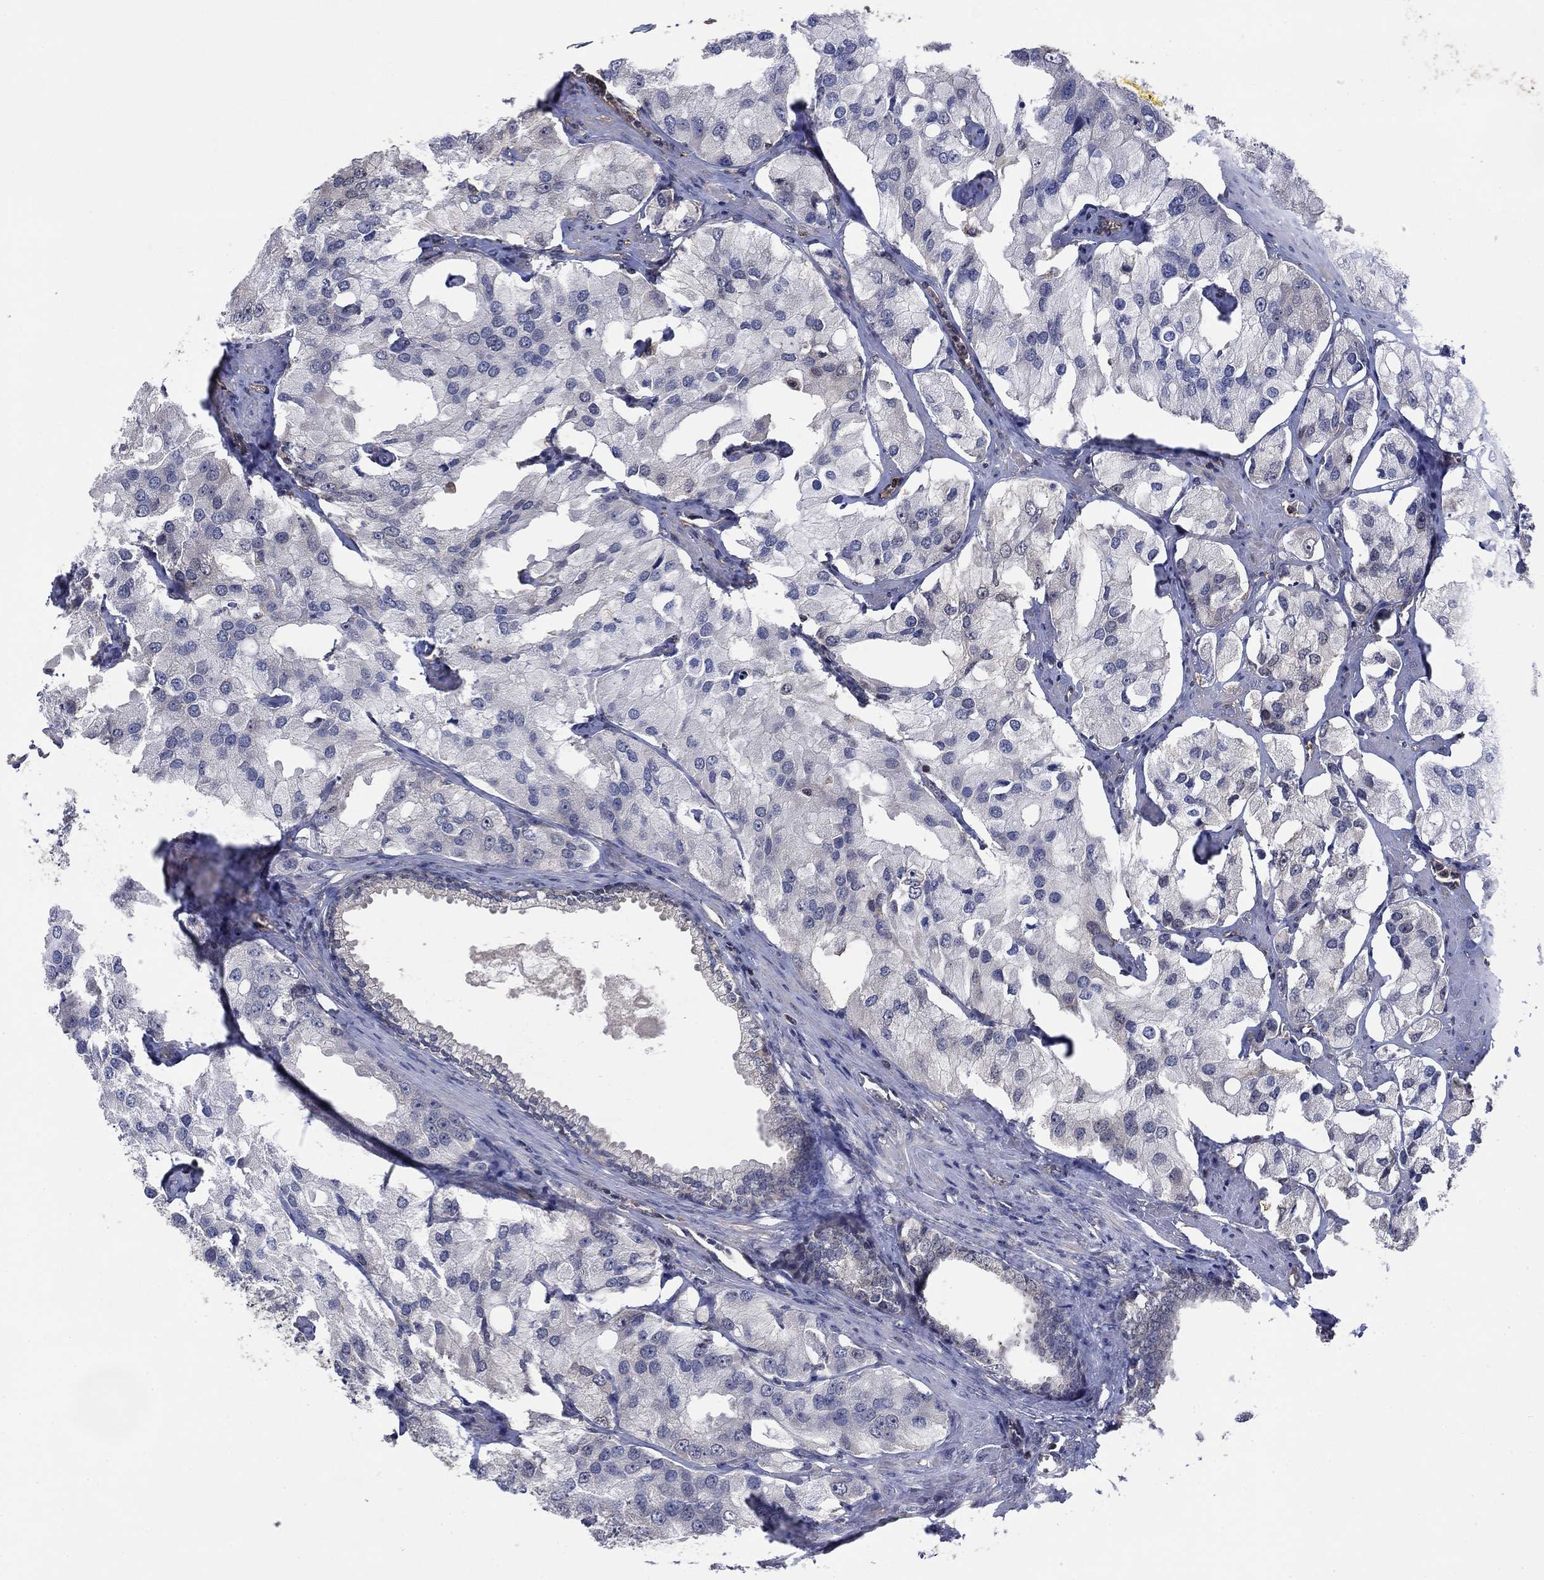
{"staining": {"intensity": "negative", "quantity": "none", "location": "none"}, "tissue": "prostate cancer", "cell_type": "Tumor cells", "image_type": "cancer", "snomed": [{"axis": "morphology", "description": "Adenocarcinoma, NOS"}, {"axis": "topography", "description": "Prostate and seminal vesicle, NOS"}, {"axis": "topography", "description": "Prostate"}], "caption": "Image shows no protein staining in tumor cells of prostate cancer (adenocarcinoma) tissue.", "gene": "RNF114", "patient": {"sex": "male", "age": 64}}